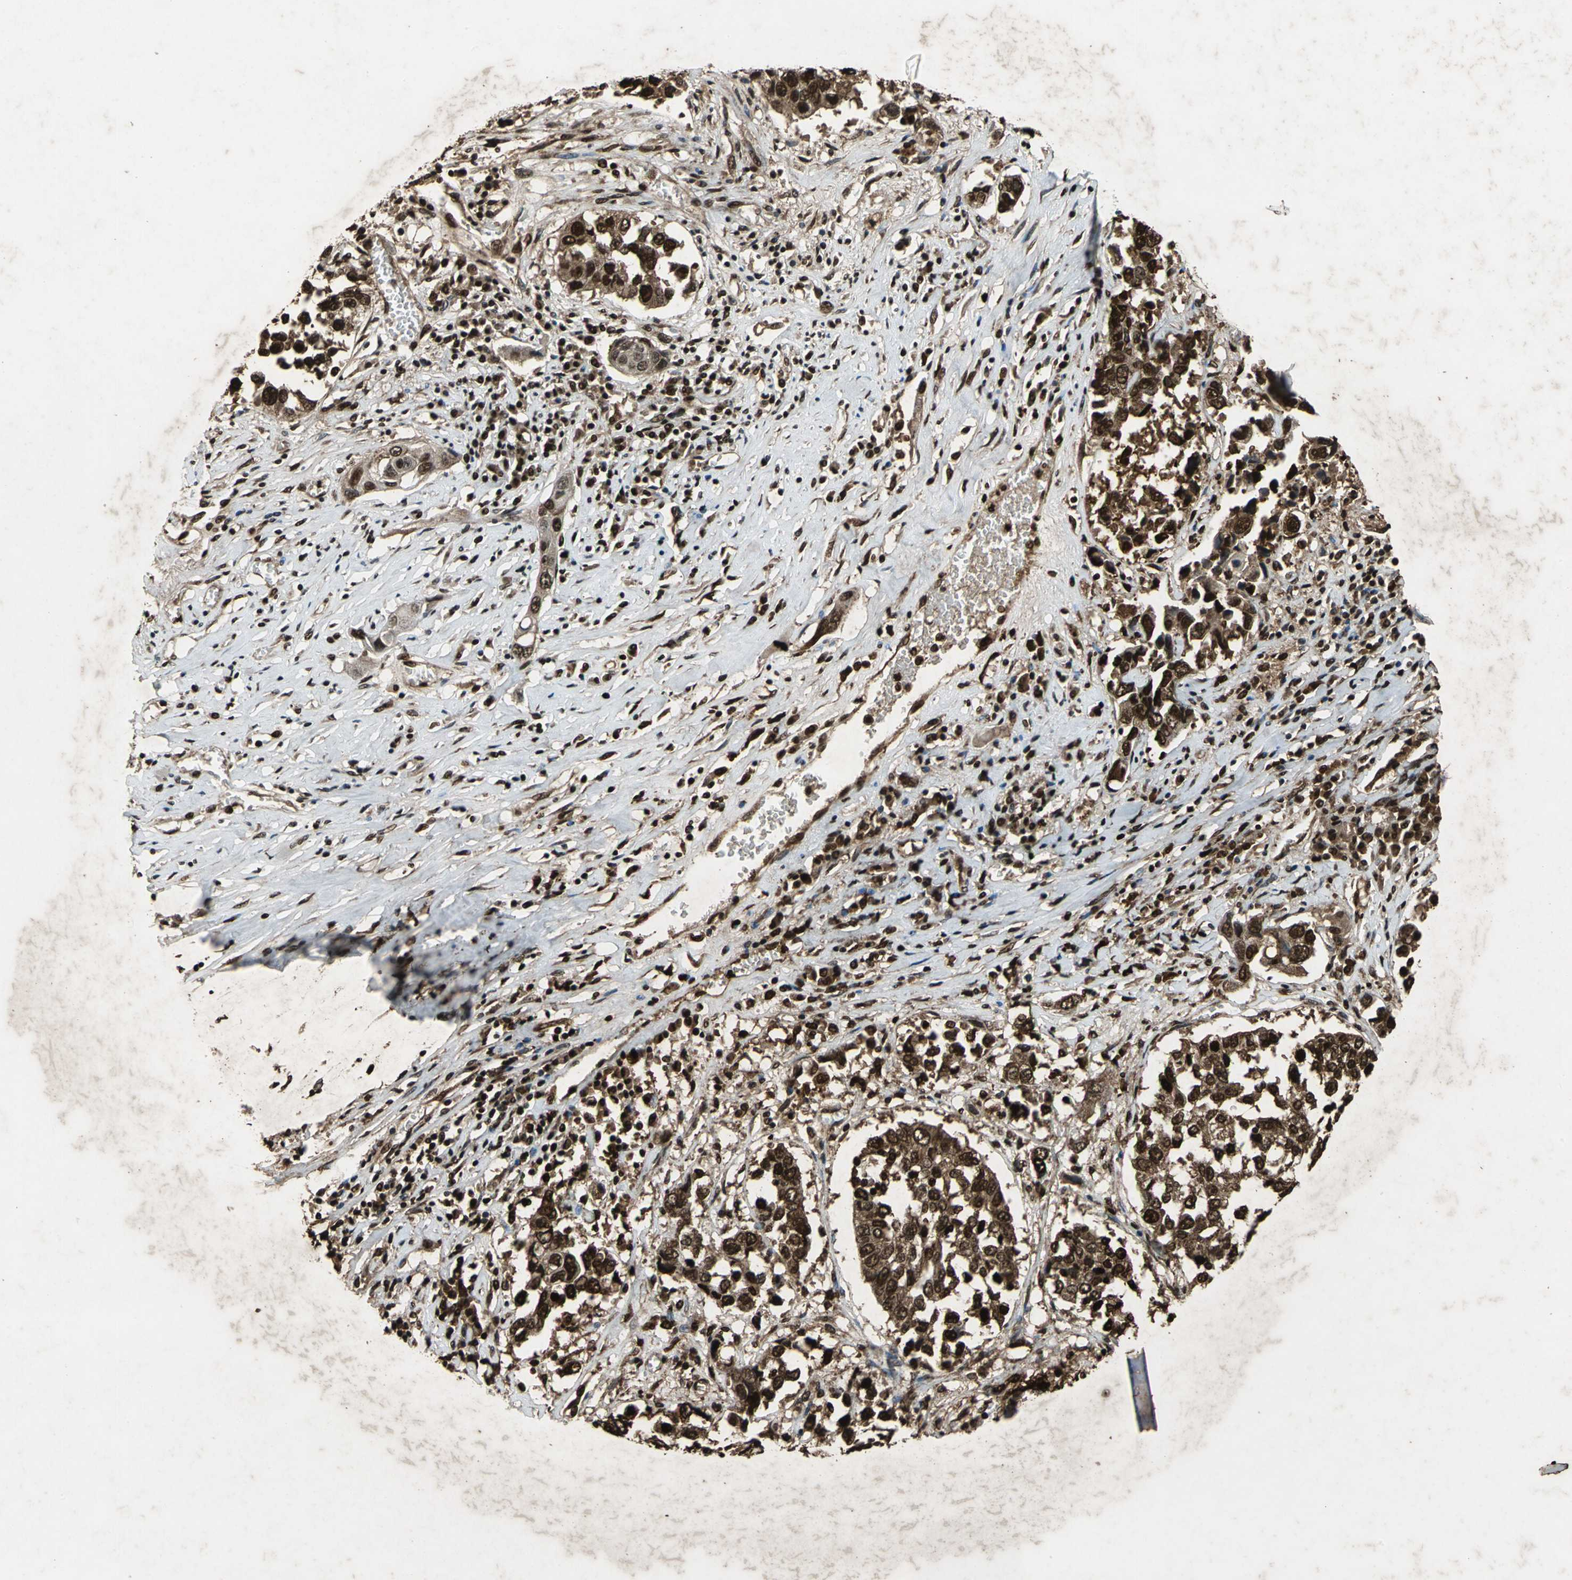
{"staining": {"intensity": "strong", "quantity": ">75%", "location": "cytoplasmic/membranous,nuclear"}, "tissue": "lung cancer", "cell_type": "Tumor cells", "image_type": "cancer", "snomed": [{"axis": "morphology", "description": "Squamous cell carcinoma, NOS"}, {"axis": "topography", "description": "Lung"}], "caption": "A brown stain labels strong cytoplasmic/membranous and nuclear positivity of a protein in squamous cell carcinoma (lung) tumor cells.", "gene": "ANP32A", "patient": {"sex": "male", "age": 71}}